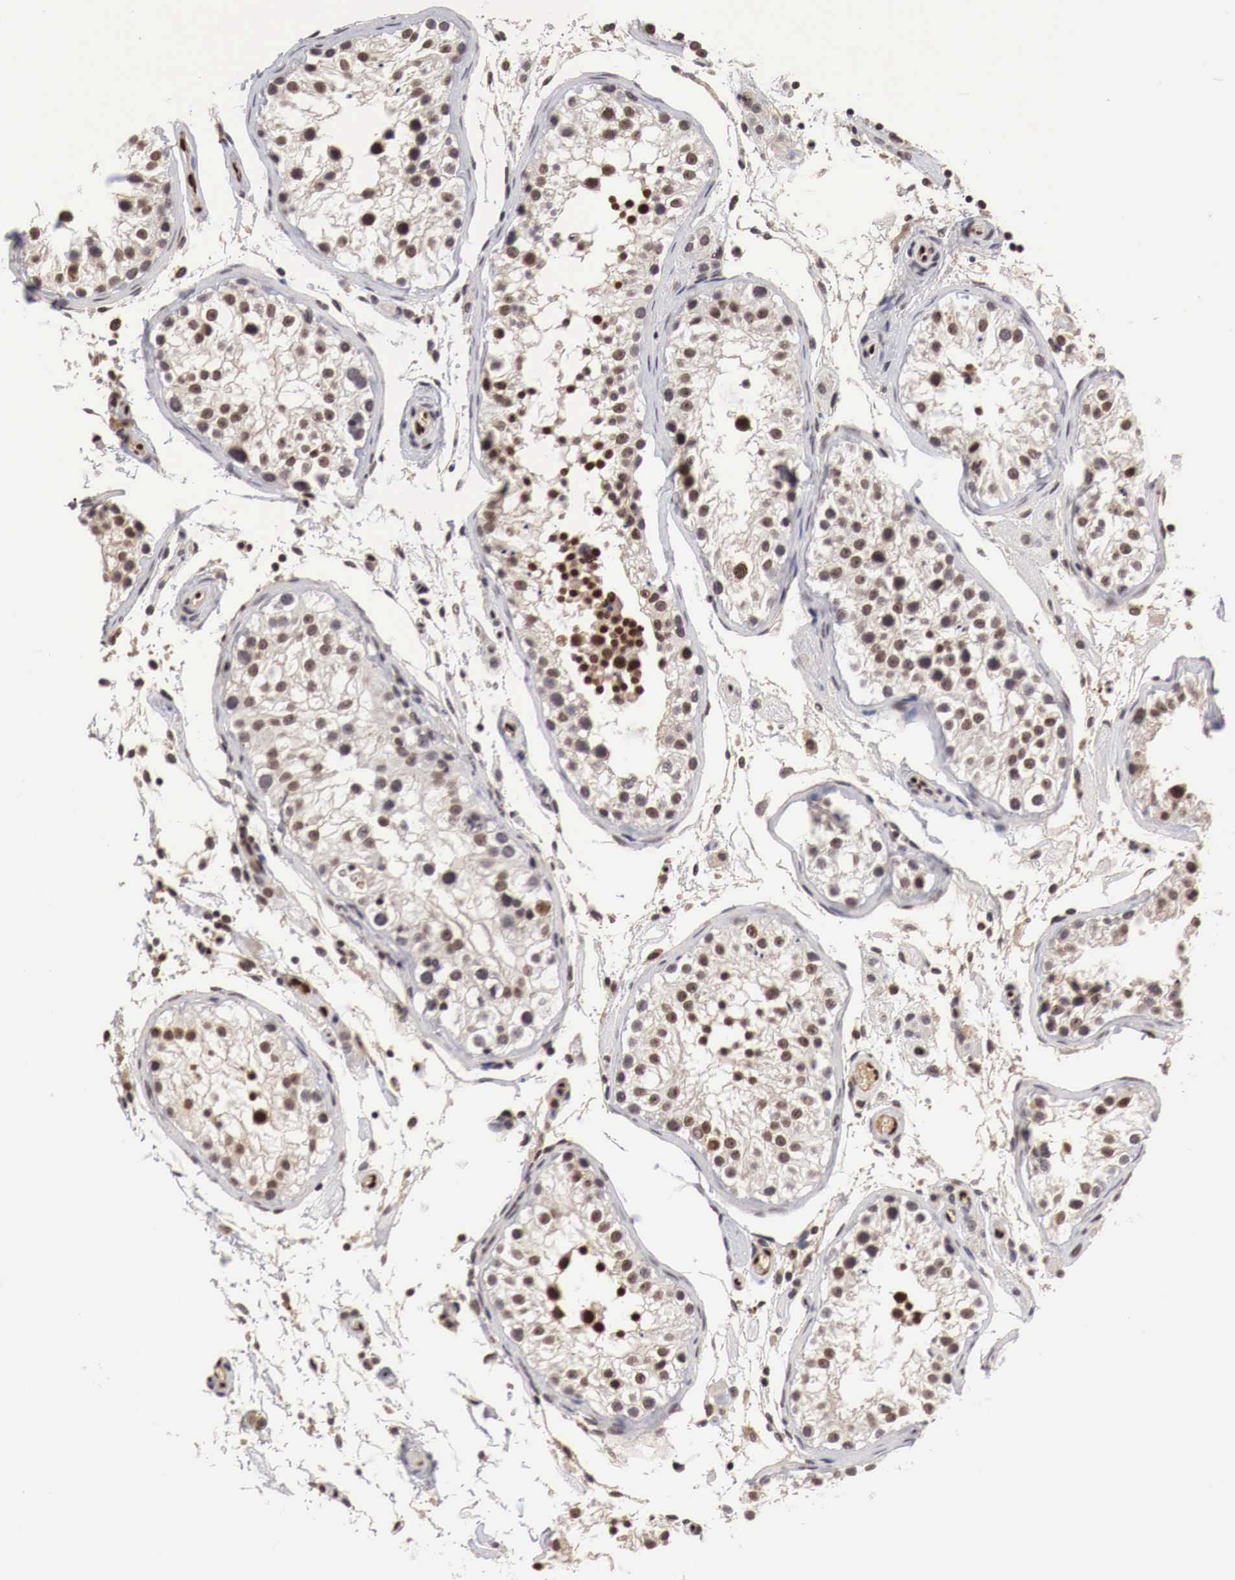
{"staining": {"intensity": "moderate", "quantity": "25%-75%", "location": "nuclear"}, "tissue": "testis", "cell_type": "Cells in seminiferous ducts", "image_type": "normal", "snomed": [{"axis": "morphology", "description": "Normal tissue, NOS"}, {"axis": "topography", "description": "Testis"}], "caption": "Immunohistochemistry histopathology image of unremarkable testis: testis stained using immunohistochemistry (IHC) shows medium levels of moderate protein expression localized specifically in the nuclear of cells in seminiferous ducts, appearing as a nuclear brown color.", "gene": "DACH2", "patient": {"sex": "male", "age": 24}}